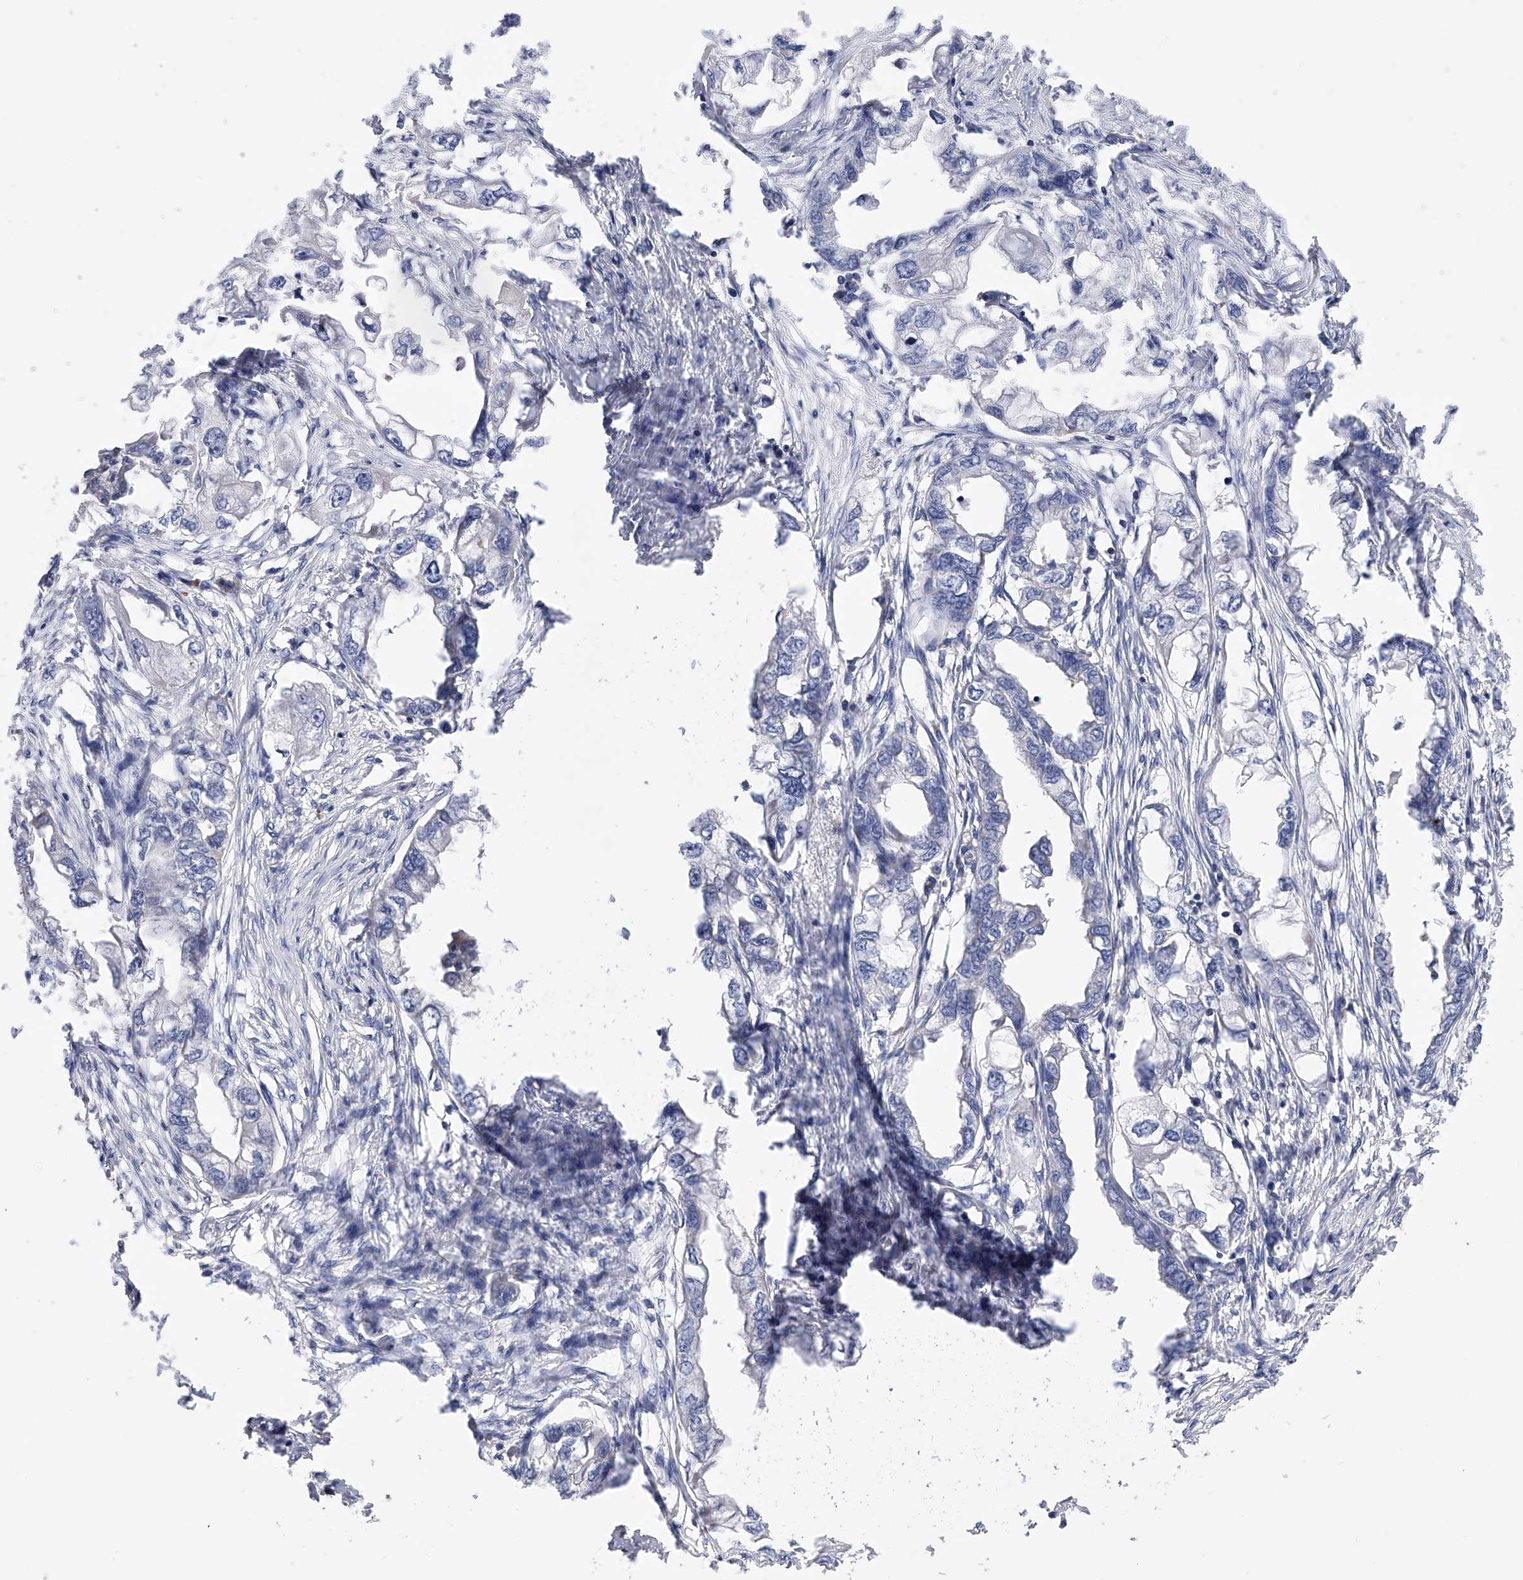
{"staining": {"intensity": "negative", "quantity": "none", "location": "none"}, "tissue": "endometrial cancer", "cell_type": "Tumor cells", "image_type": "cancer", "snomed": [{"axis": "morphology", "description": "Adenocarcinoma, NOS"}, {"axis": "morphology", "description": "Adenocarcinoma, metastatic, NOS"}, {"axis": "topography", "description": "Adipose tissue"}, {"axis": "topography", "description": "Endometrium"}], "caption": "Immunohistochemical staining of endometrial cancer demonstrates no significant expression in tumor cells.", "gene": "MLYCD", "patient": {"sex": "female", "age": 67}}